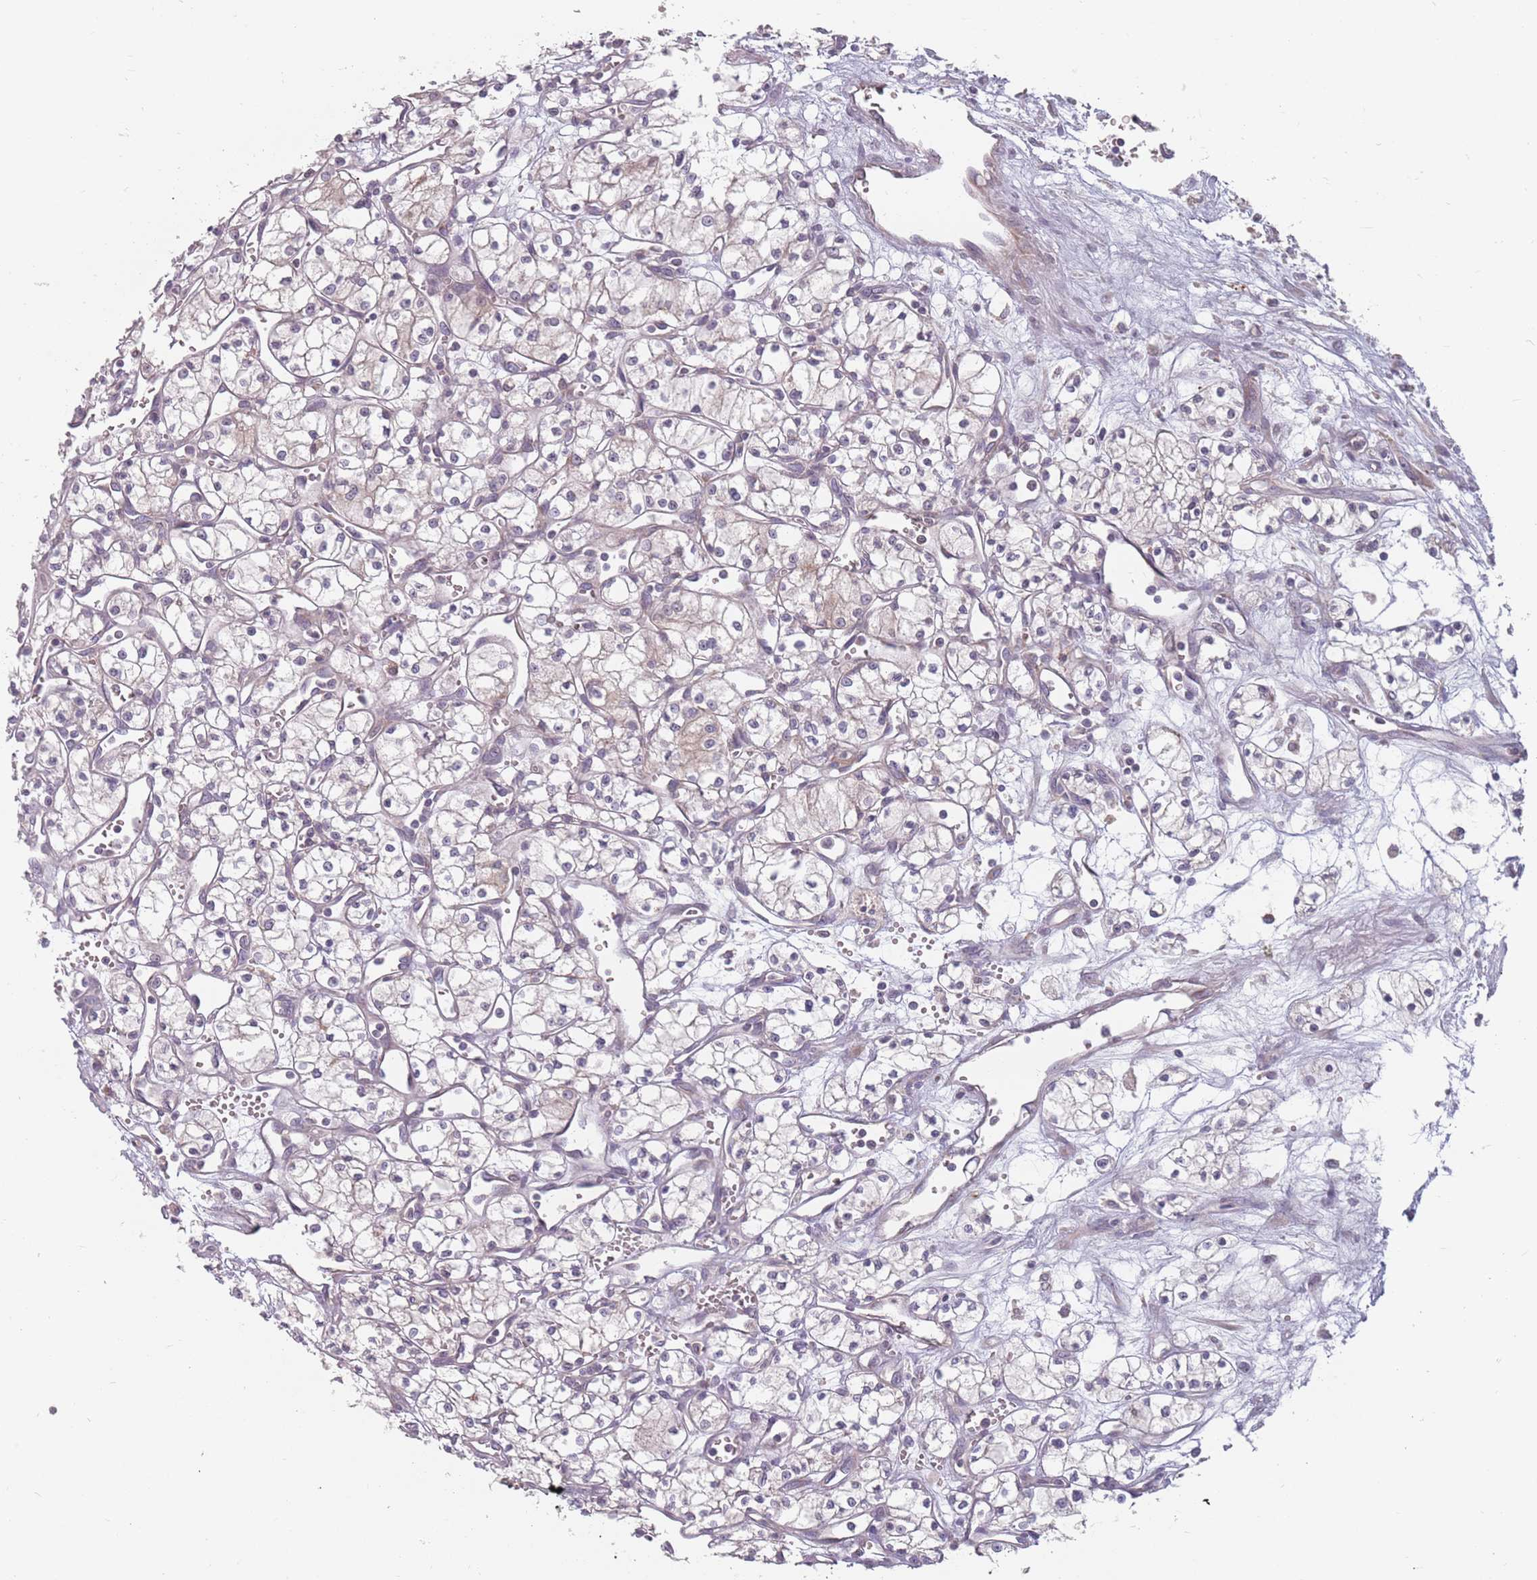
{"staining": {"intensity": "negative", "quantity": "none", "location": "none"}, "tissue": "renal cancer", "cell_type": "Tumor cells", "image_type": "cancer", "snomed": [{"axis": "morphology", "description": "Adenocarcinoma, NOS"}, {"axis": "topography", "description": "Kidney"}], "caption": "High magnification brightfield microscopy of renal adenocarcinoma stained with DAB (brown) and counterstained with hematoxylin (blue): tumor cells show no significant staining.", "gene": "ADAL", "patient": {"sex": "male", "age": 59}}